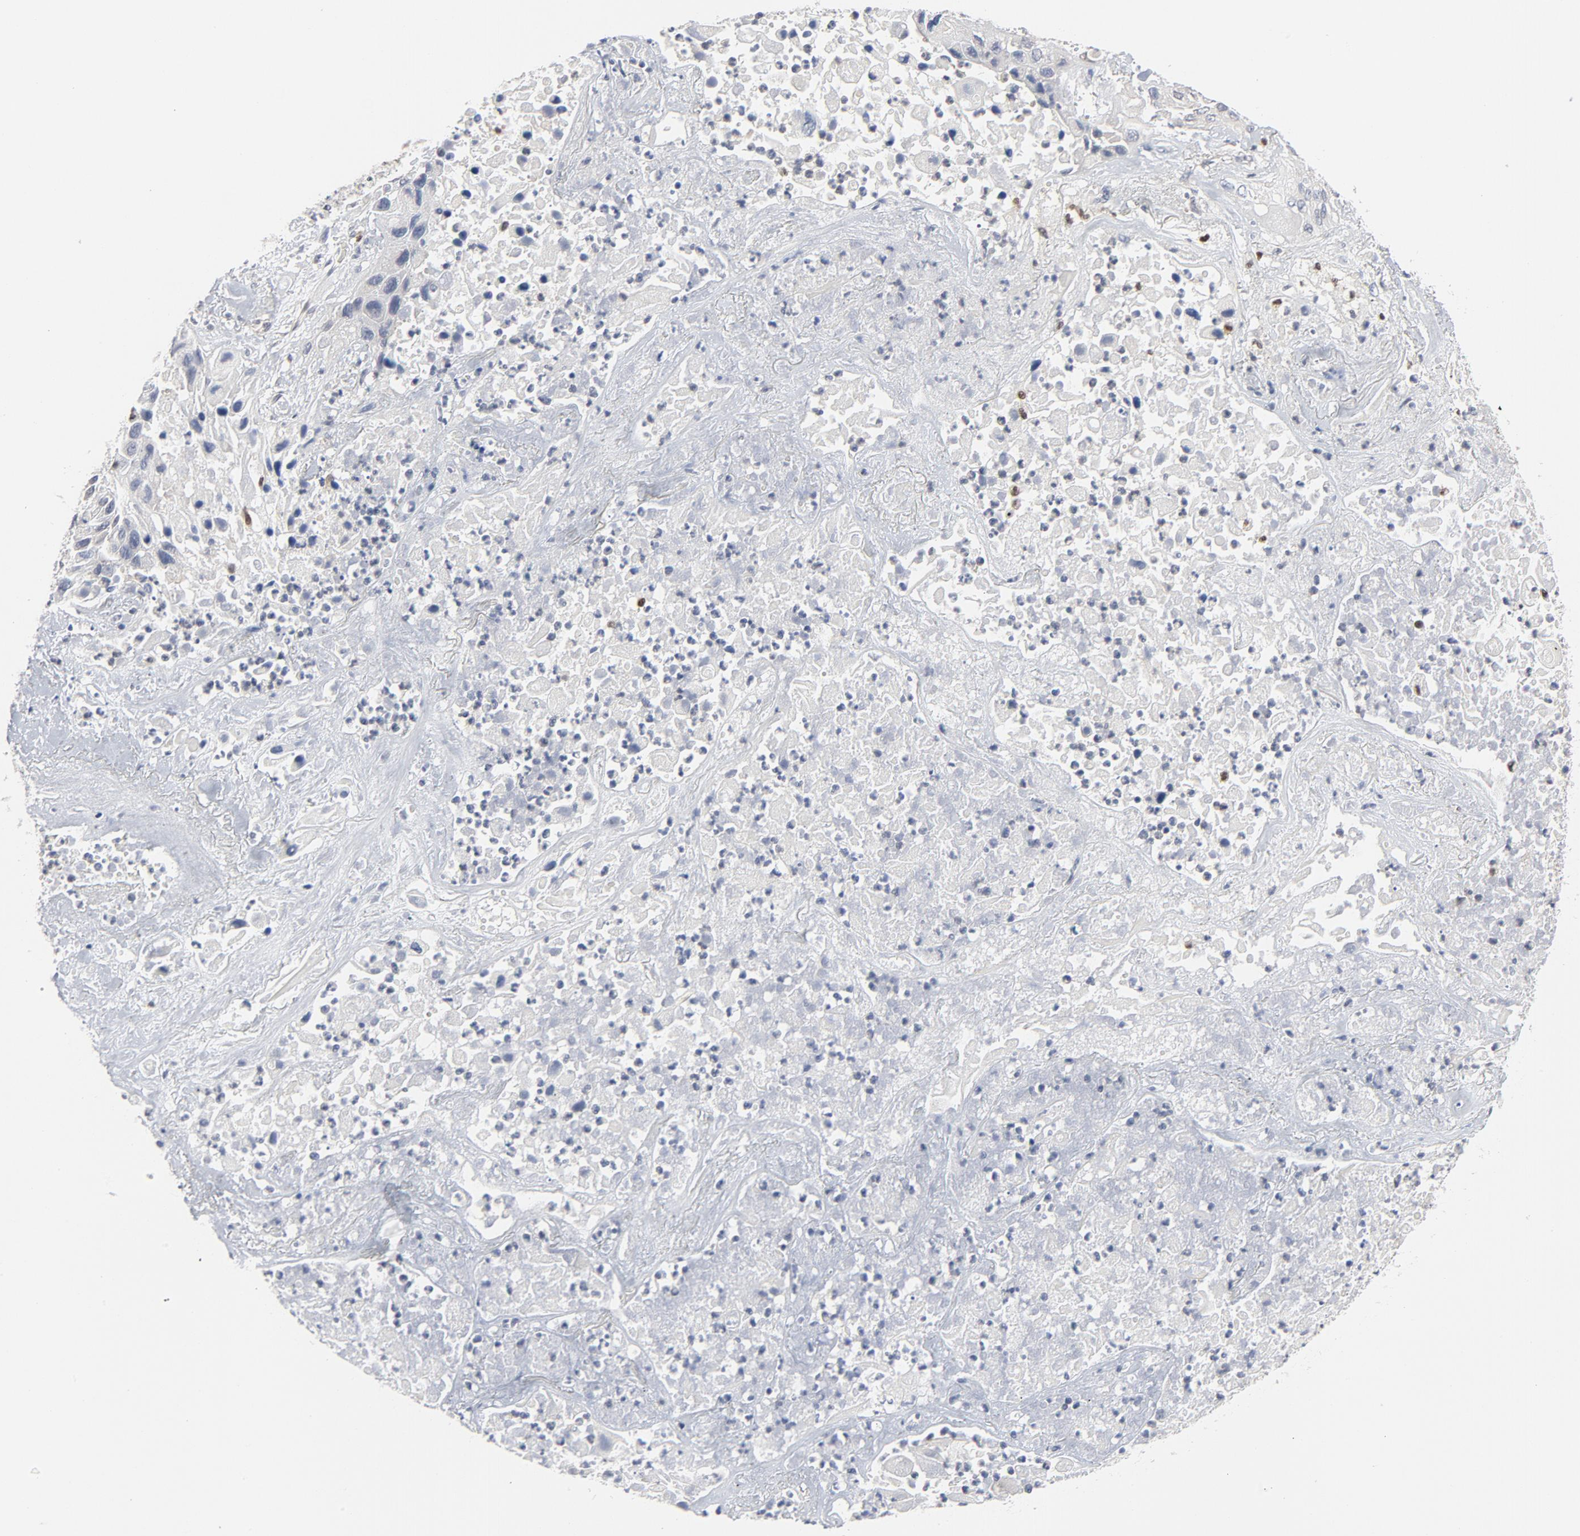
{"staining": {"intensity": "negative", "quantity": "none", "location": "none"}, "tissue": "lung cancer", "cell_type": "Tumor cells", "image_type": "cancer", "snomed": [{"axis": "morphology", "description": "Squamous cell carcinoma, NOS"}, {"axis": "topography", "description": "Lung"}], "caption": "DAB (3,3'-diaminobenzidine) immunohistochemical staining of human lung cancer (squamous cell carcinoma) shows no significant staining in tumor cells.", "gene": "NFKB1", "patient": {"sex": "female", "age": 76}}